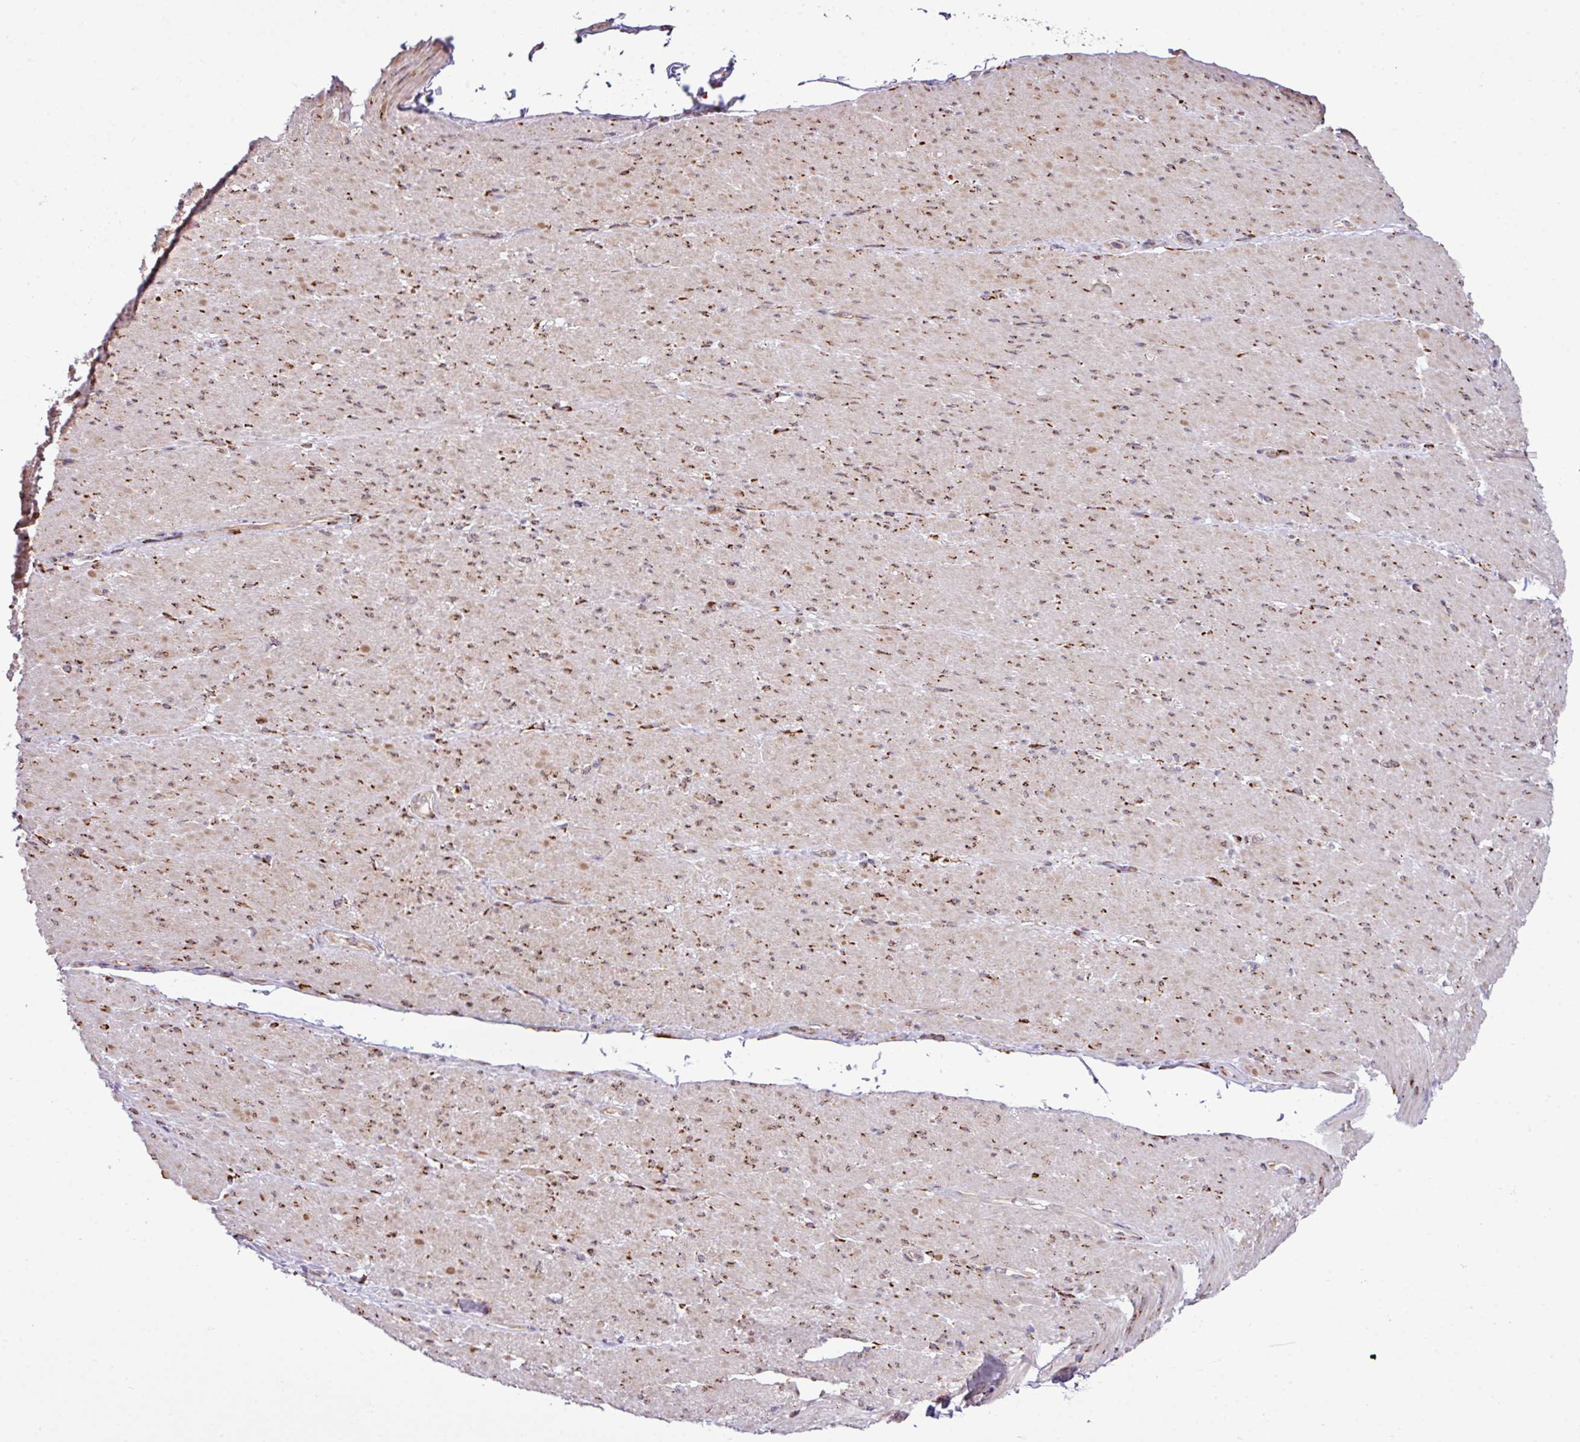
{"staining": {"intensity": "moderate", "quantity": ">75%", "location": "cytoplasmic/membranous"}, "tissue": "smooth muscle", "cell_type": "Smooth muscle cells", "image_type": "normal", "snomed": [{"axis": "morphology", "description": "Normal tissue, NOS"}, {"axis": "topography", "description": "Smooth muscle"}, {"axis": "topography", "description": "Rectum"}], "caption": "Smooth muscle cells exhibit medium levels of moderate cytoplasmic/membranous expression in approximately >75% of cells in benign human smooth muscle.", "gene": "CFAP97", "patient": {"sex": "male", "age": 53}}